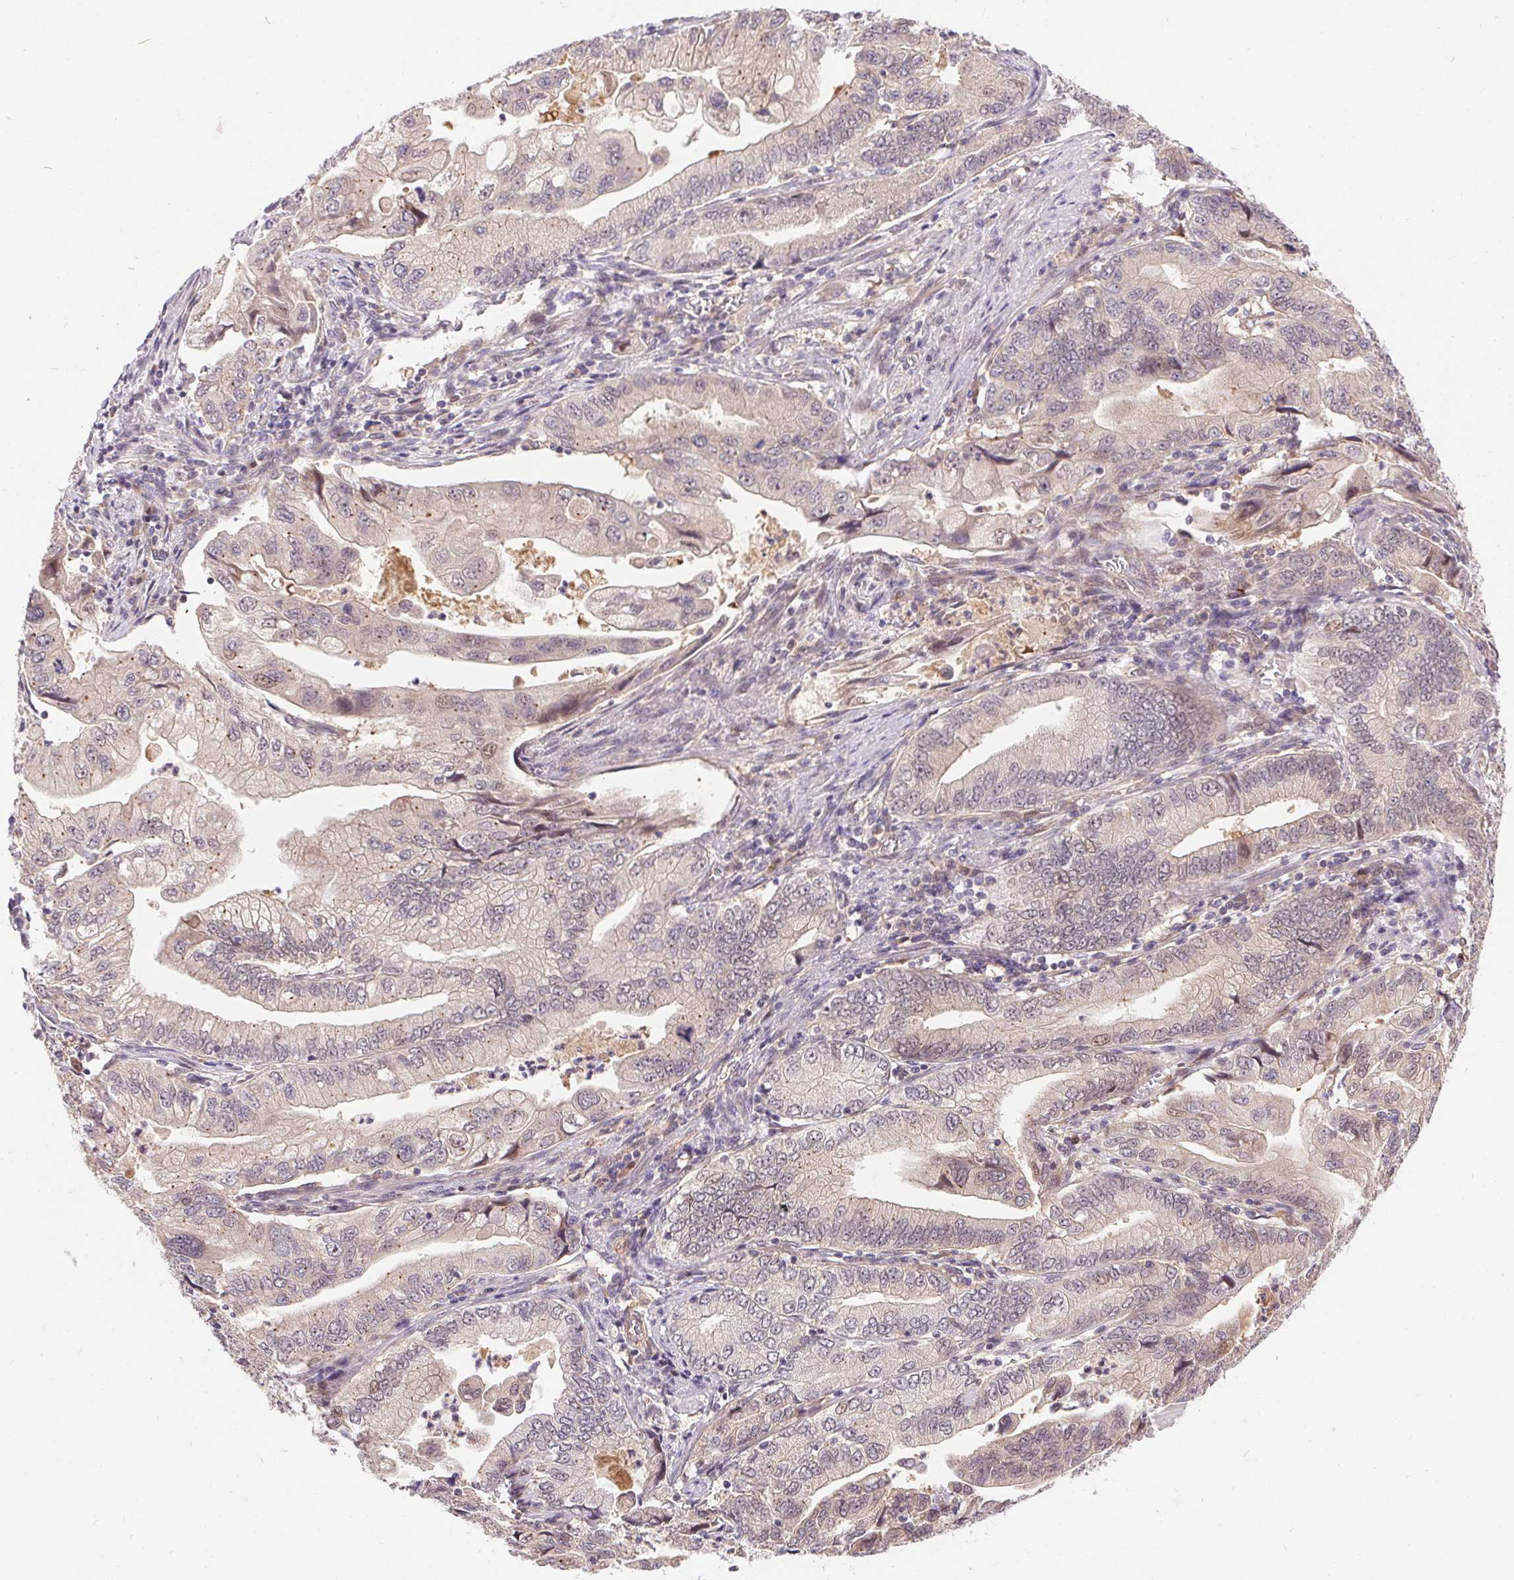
{"staining": {"intensity": "negative", "quantity": "none", "location": "none"}, "tissue": "stomach cancer", "cell_type": "Tumor cells", "image_type": "cancer", "snomed": [{"axis": "morphology", "description": "Adenocarcinoma, NOS"}, {"axis": "topography", "description": "Pancreas"}, {"axis": "topography", "description": "Stomach, upper"}], "caption": "A photomicrograph of human stomach adenocarcinoma is negative for staining in tumor cells.", "gene": "NUDT16", "patient": {"sex": "male", "age": 77}}